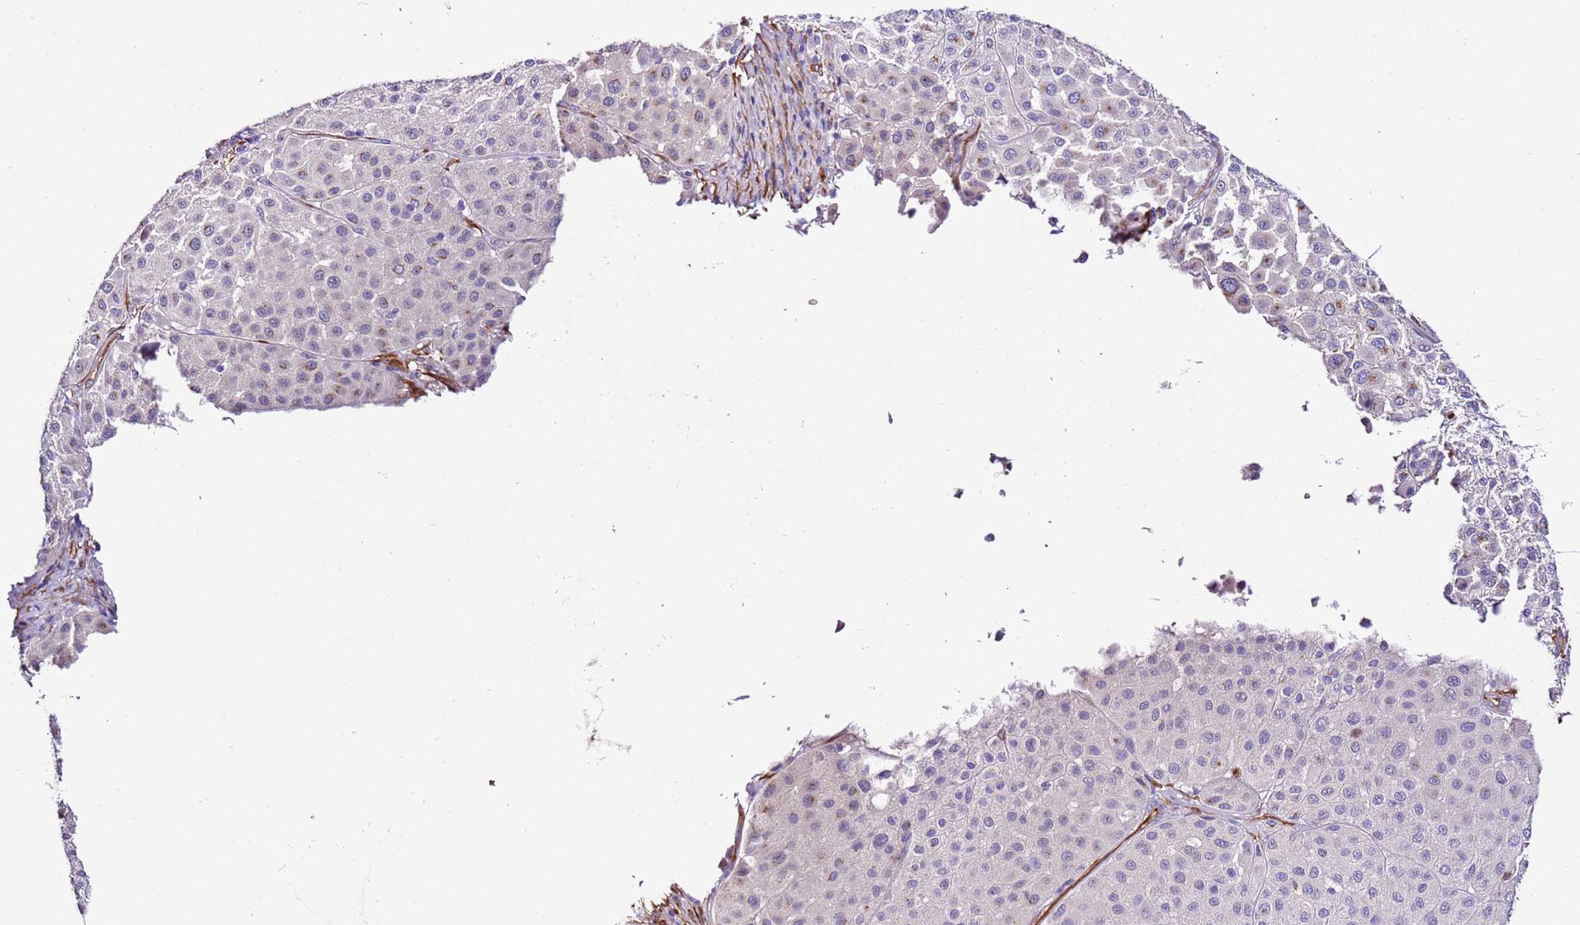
{"staining": {"intensity": "negative", "quantity": "none", "location": "none"}, "tissue": "melanoma", "cell_type": "Tumor cells", "image_type": "cancer", "snomed": [{"axis": "morphology", "description": "Malignant melanoma, Metastatic site"}, {"axis": "topography", "description": "Smooth muscle"}], "caption": "This is a photomicrograph of immunohistochemistry staining of malignant melanoma (metastatic site), which shows no expression in tumor cells. Nuclei are stained in blue.", "gene": "FAM174C", "patient": {"sex": "male", "age": 41}}